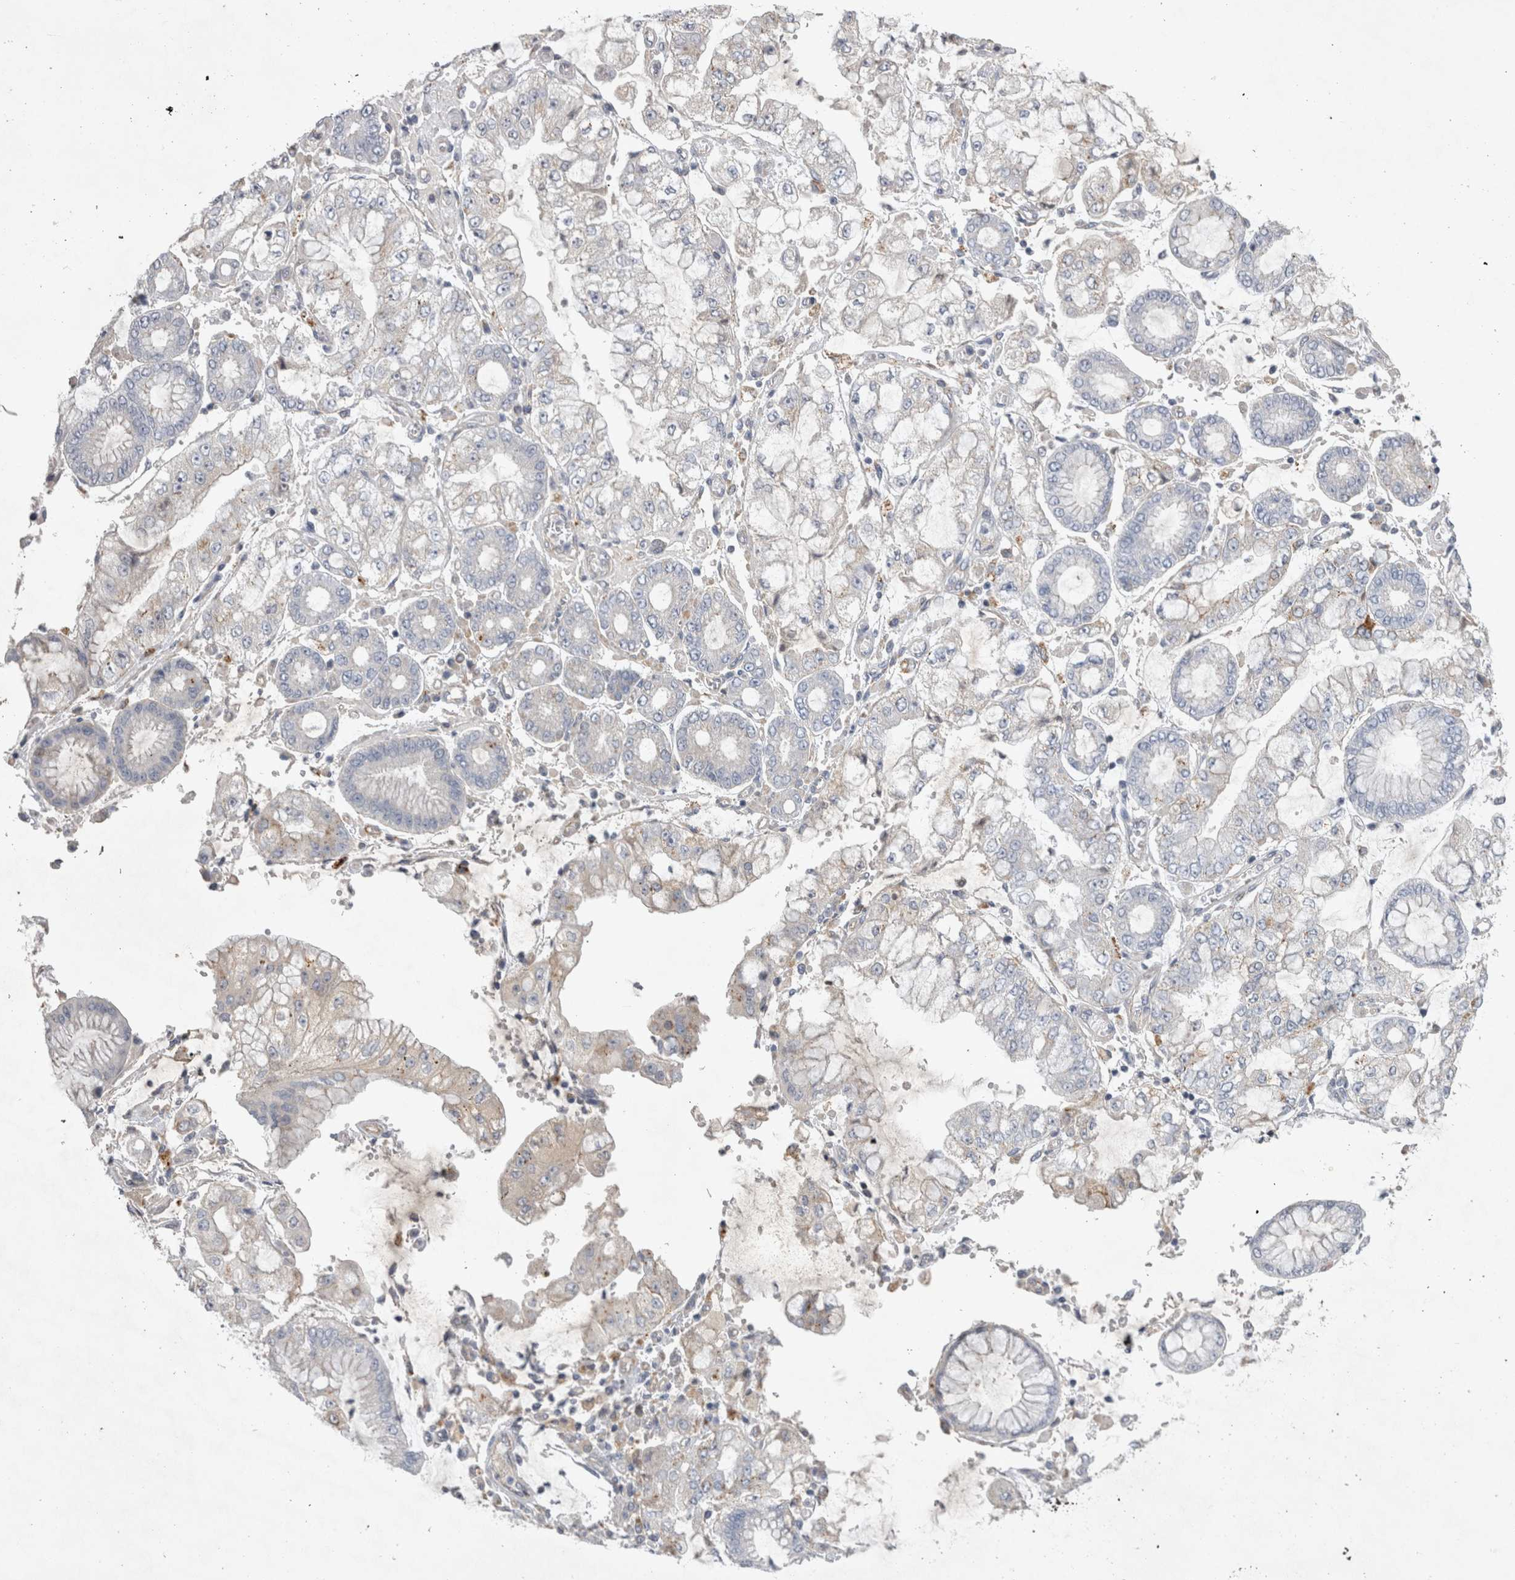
{"staining": {"intensity": "weak", "quantity": "<25%", "location": "cytoplasmic/membranous"}, "tissue": "stomach cancer", "cell_type": "Tumor cells", "image_type": "cancer", "snomed": [{"axis": "morphology", "description": "Adenocarcinoma, NOS"}, {"axis": "topography", "description": "Stomach"}], "caption": "The IHC photomicrograph has no significant positivity in tumor cells of adenocarcinoma (stomach) tissue.", "gene": "STRADB", "patient": {"sex": "male", "age": 76}}